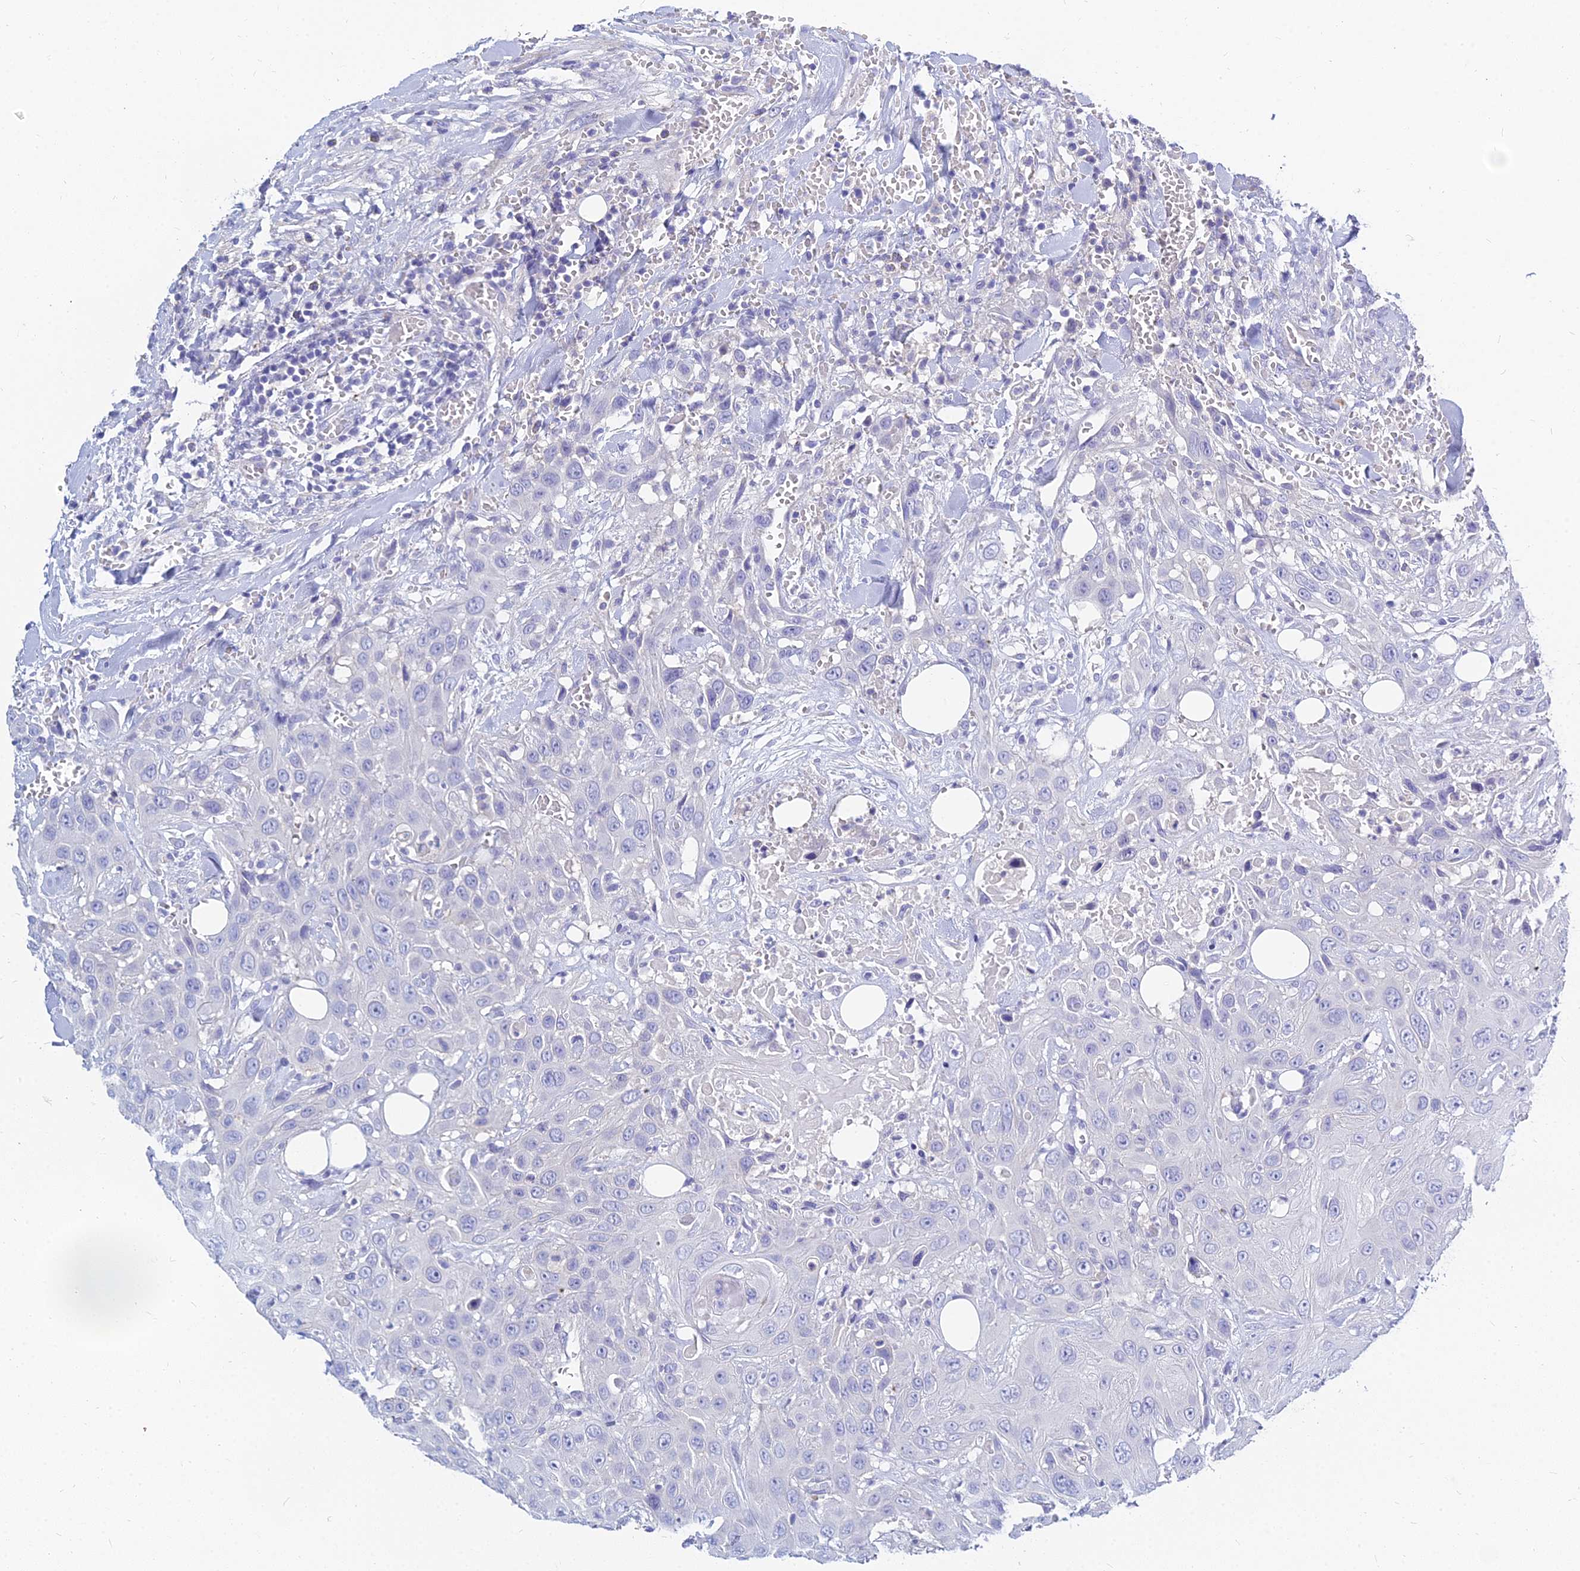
{"staining": {"intensity": "negative", "quantity": "none", "location": "none"}, "tissue": "head and neck cancer", "cell_type": "Tumor cells", "image_type": "cancer", "snomed": [{"axis": "morphology", "description": "Squamous cell carcinoma, NOS"}, {"axis": "topography", "description": "Head-Neck"}], "caption": "Immunohistochemical staining of squamous cell carcinoma (head and neck) shows no significant positivity in tumor cells.", "gene": "ZNF552", "patient": {"sex": "male", "age": 81}}